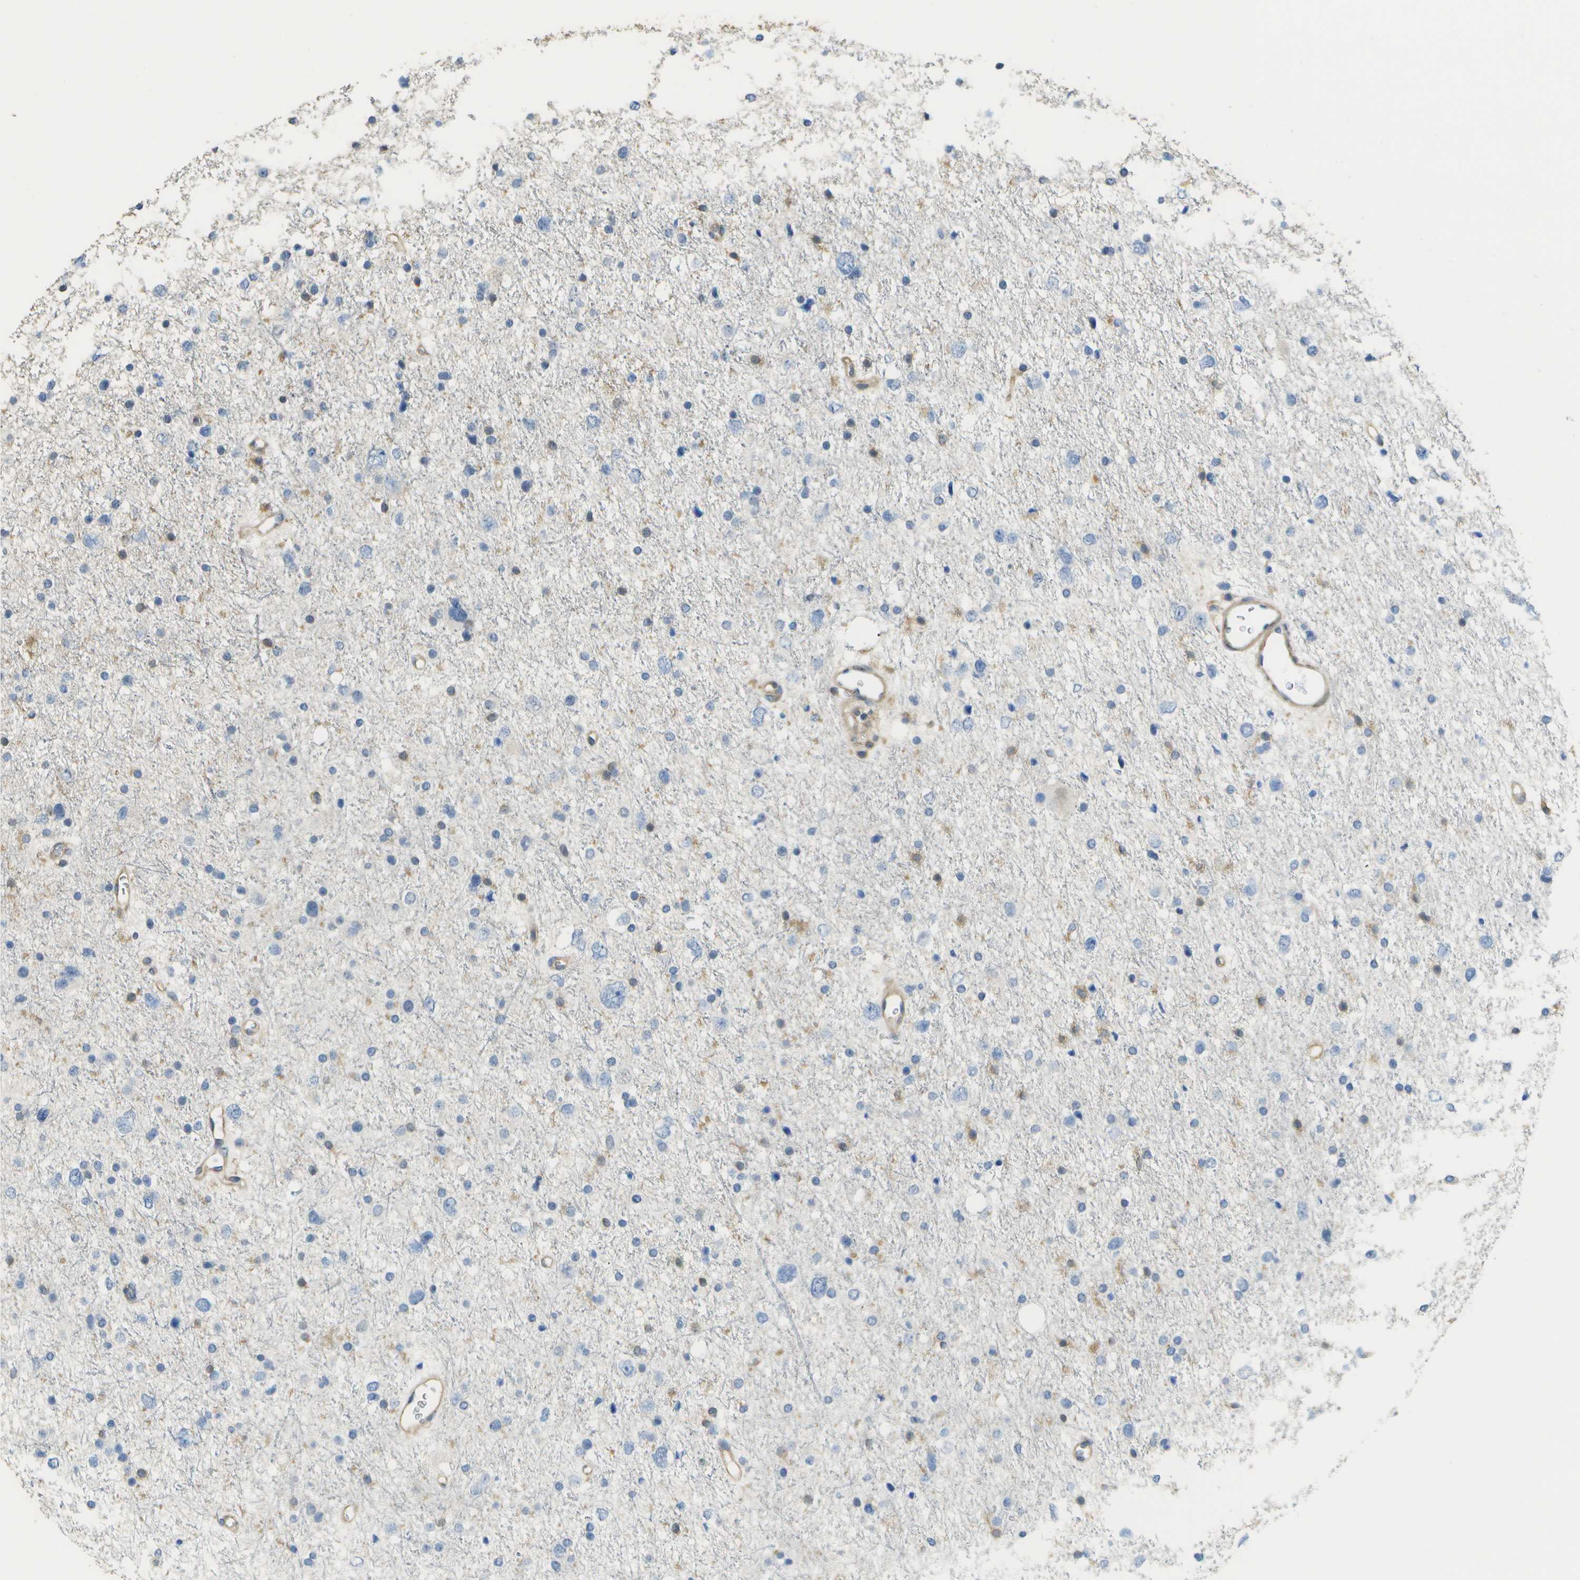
{"staining": {"intensity": "negative", "quantity": "none", "location": "none"}, "tissue": "glioma", "cell_type": "Tumor cells", "image_type": "cancer", "snomed": [{"axis": "morphology", "description": "Glioma, malignant, Low grade"}, {"axis": "topography", "description": "Brain"}], "caption": "The IHC micrograph has no significant positivity in tumor cells of malignant low-grade glioma tissue. Brightfield microscopy of IHC stained with DAB (brown) and hematoxylin (blue), captured at high magnification.", "gene": "RCSD1", "patient": {"sex": "female", "age": 37}}